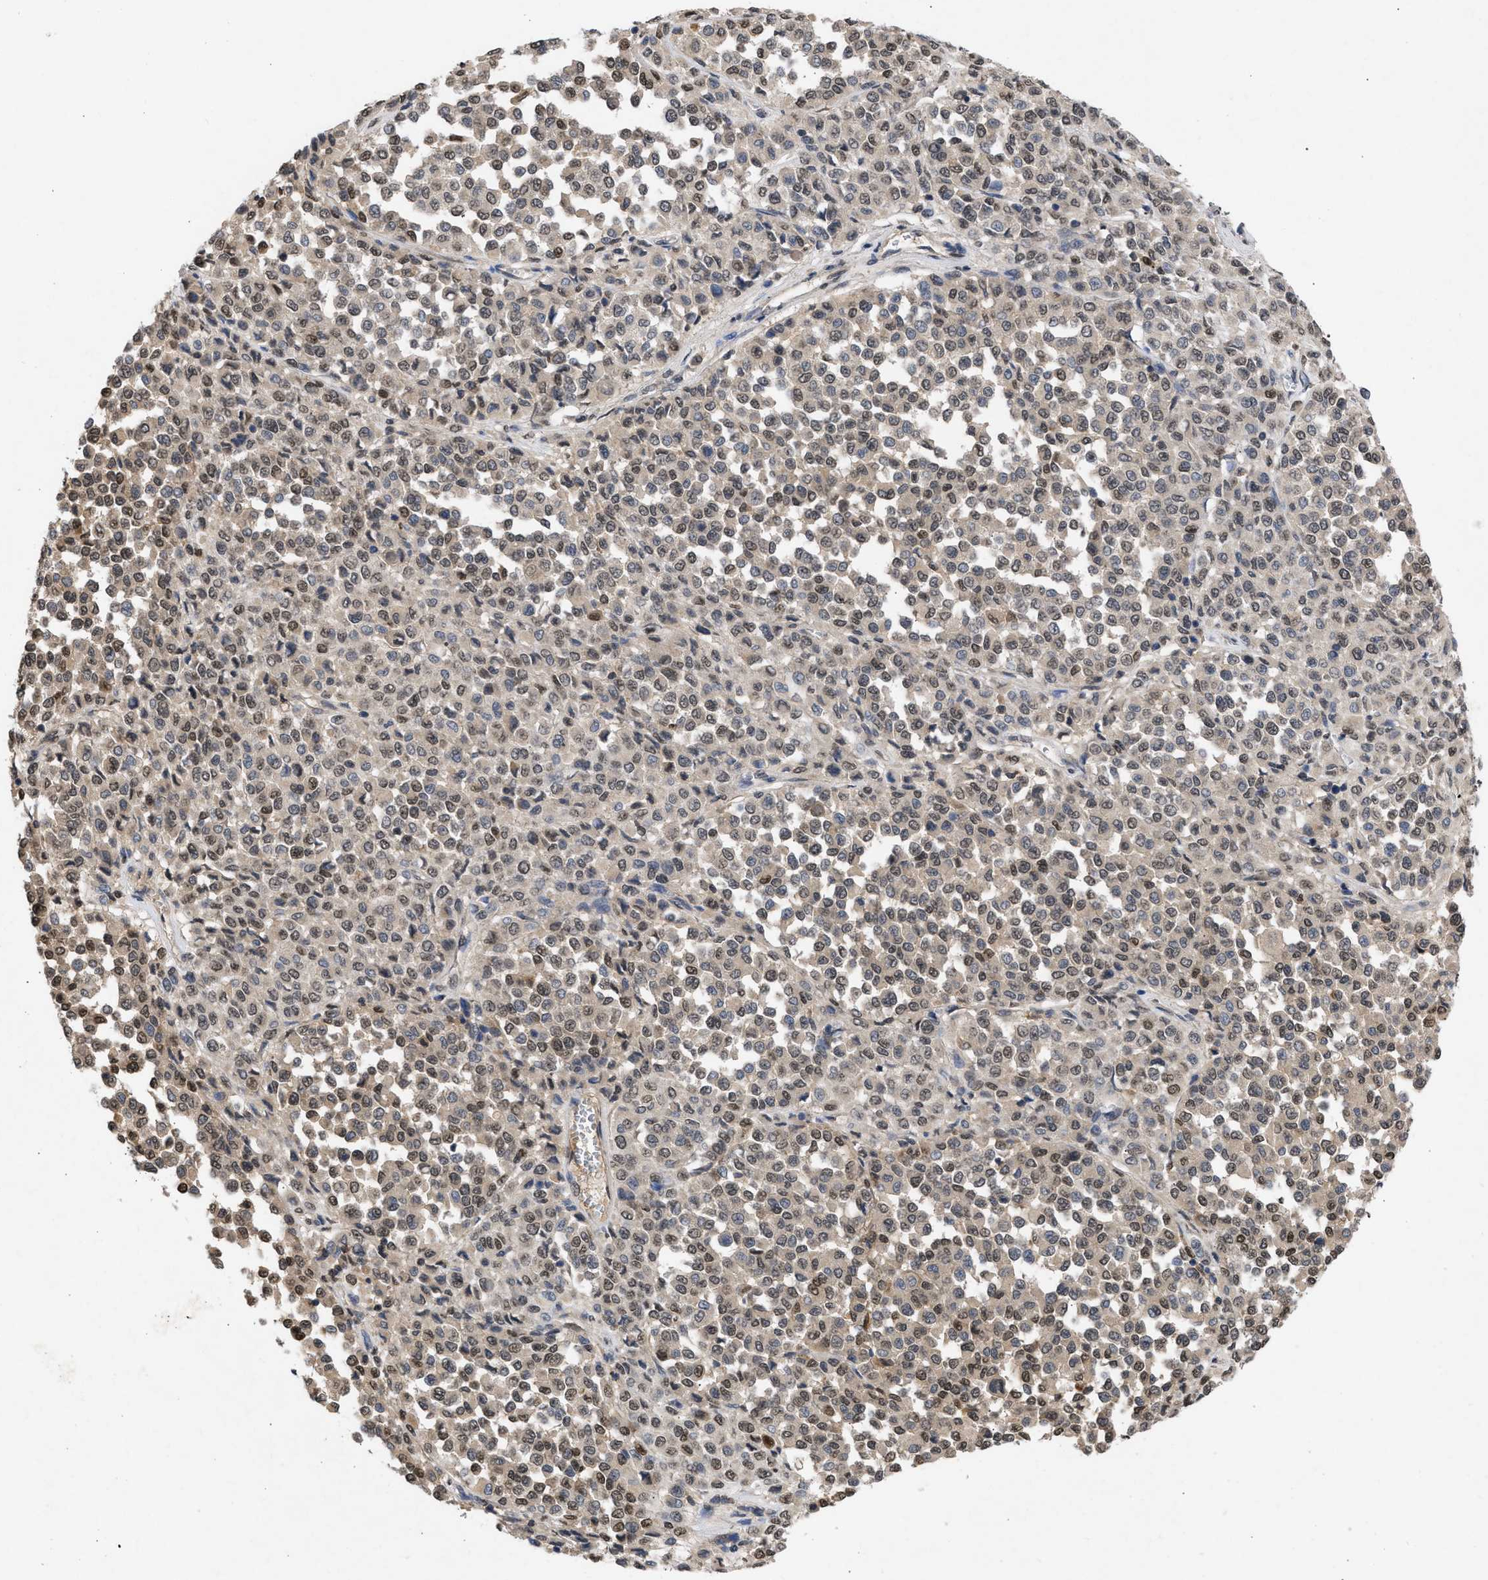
{"staining": {"intensity": "weak", "quantity": "25%-75%", "location": "cytoplasmic/membranous,nuclear"}, "tissue": "melanoma", "cell_type": "Tumor cells", "image_type": "cancer", "snomed": [{"axis": "morphology", "description": "Malignant melanoma, Metastatic site"}, {"axis": "topography", "description": "Pancreas"}], "caption": "A brown stain labels weak cytoplasmic/membranous and nuclear staining of a protein in malignant melanoma (metastatic site) tumor cells.", "gene": "NUP35", "patient": {"sex": "female", "age": 30}}